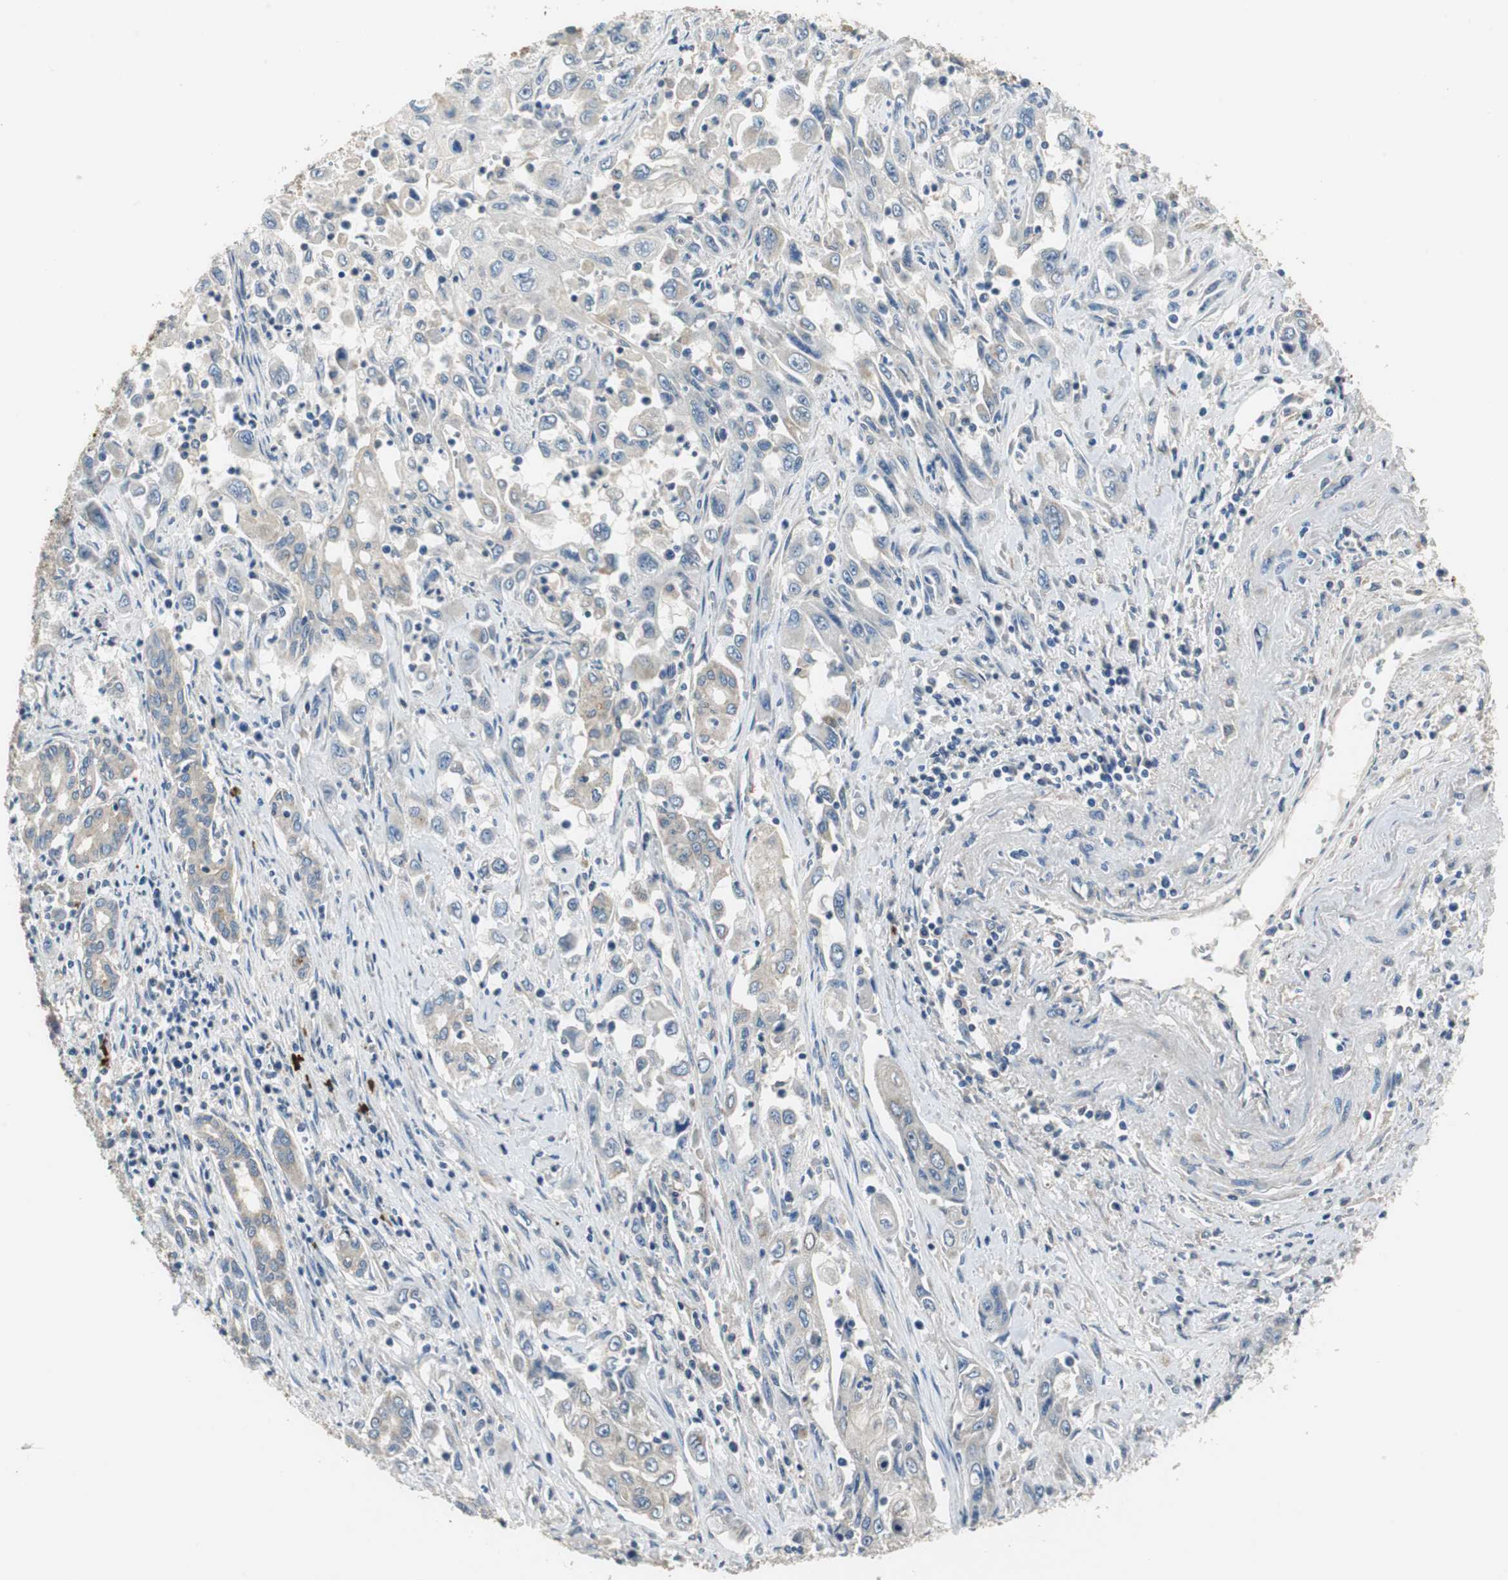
{"staining": {"intensity": "negative", "quantity": "none", "location": "none"}, "tissue": "pancreatic cancer", "cell_type": "Tumor cells", "image_type": "cancer", "snomed": [{"axis": "morphology", "description": "Adenocarcinoma, NOS"}, {"axis": "topography", "description": "Pancreas"}], "caption": "Human adenocarcinoma (pancreatic) stained for a protein using immunohistochemistry demonstrates no positivity in tumor cells.", "gene": "MTIF2", "patient": {"sex": "male", "age": 70}}